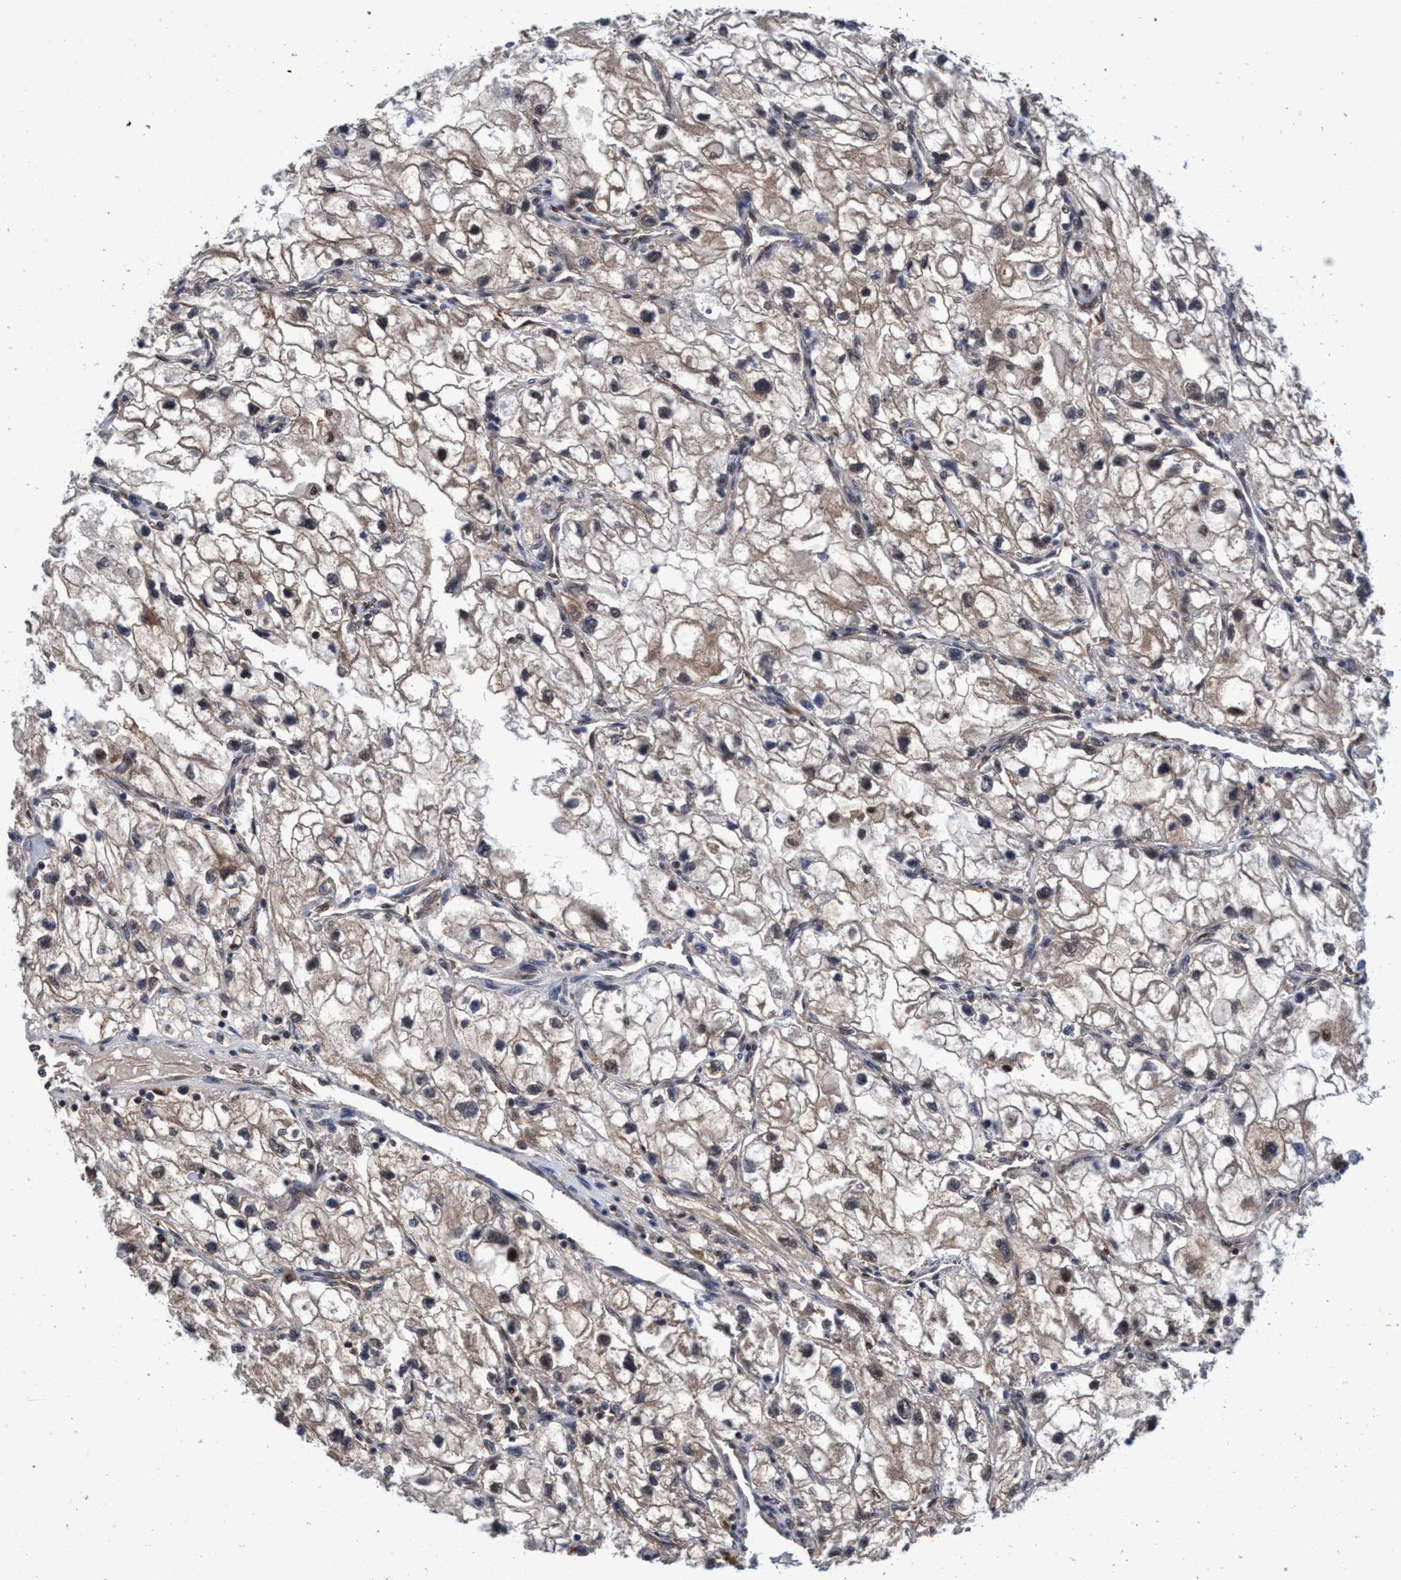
{"staining": {"intensity": "weak", "quantity": ">75%", "location": "cytoplasmic/membranous,nuclear"}, "tissue": "renal cancer", "cell_type": "Tumor cells", "image_type": "cancer", "snomed": [{"axis": "morphology", "description": "Adenocarcinoma, NOS"}, {"axis": "topography", "description": "Kidney"}], "caption": "The immunohistochemical stain highlights weak cytoplasmic/membranous and nuclear staining in tumor cells of renal adenocarcinoma tissue. The staining was performed using DAB (3,3'-diaminobenzidine) to visualize the protein expression in brown, while the nuclei were stained in blue with hematoxylin (Magnification: 20x).", "gene": "PSMD12", "patient": {"sex": "female", "age": 70}}